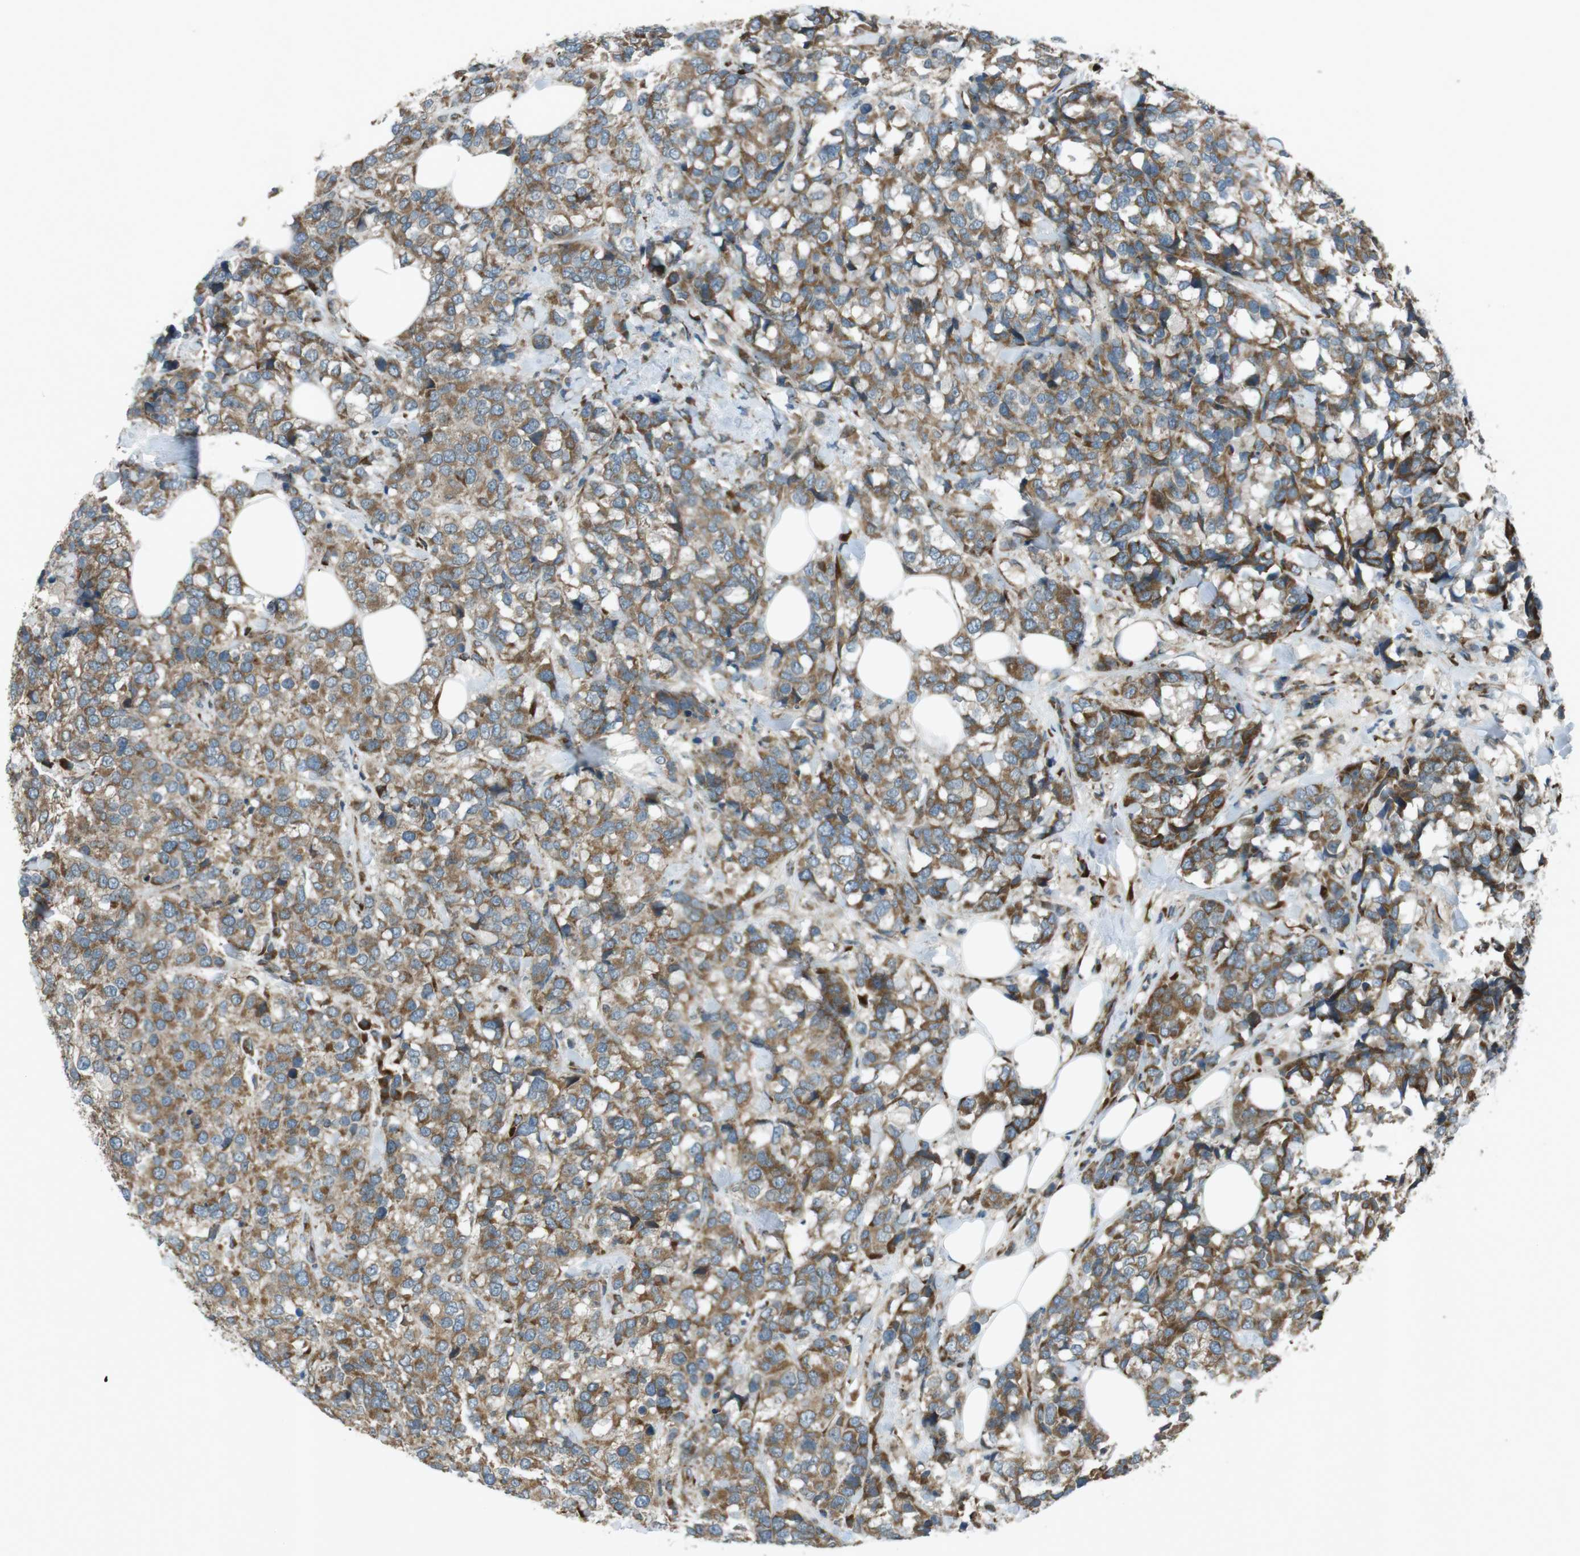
{"staining": {"intensity": "weak", "quantity": ">75%", "location": "cytoplasmic/membranous"}, "tissue": "breast cancer", "cell_type": "Tumor cells", "image_type": "cancer", "snomed": [{"axis": "morphology", "description": "Lobular carcinoma"}, {"axis": "topography", "description": "Breast"}], "caption": "A high-resolution photomicrograph shows immunohistochemistry (IHC) staining of breast lobular carcinoma, which reveals weak cytoplasmic/membranous expression in approximately >75% of tumor cells.", "gene": "SLC41A1", "patient": {"sex": "female", "age": 59}}